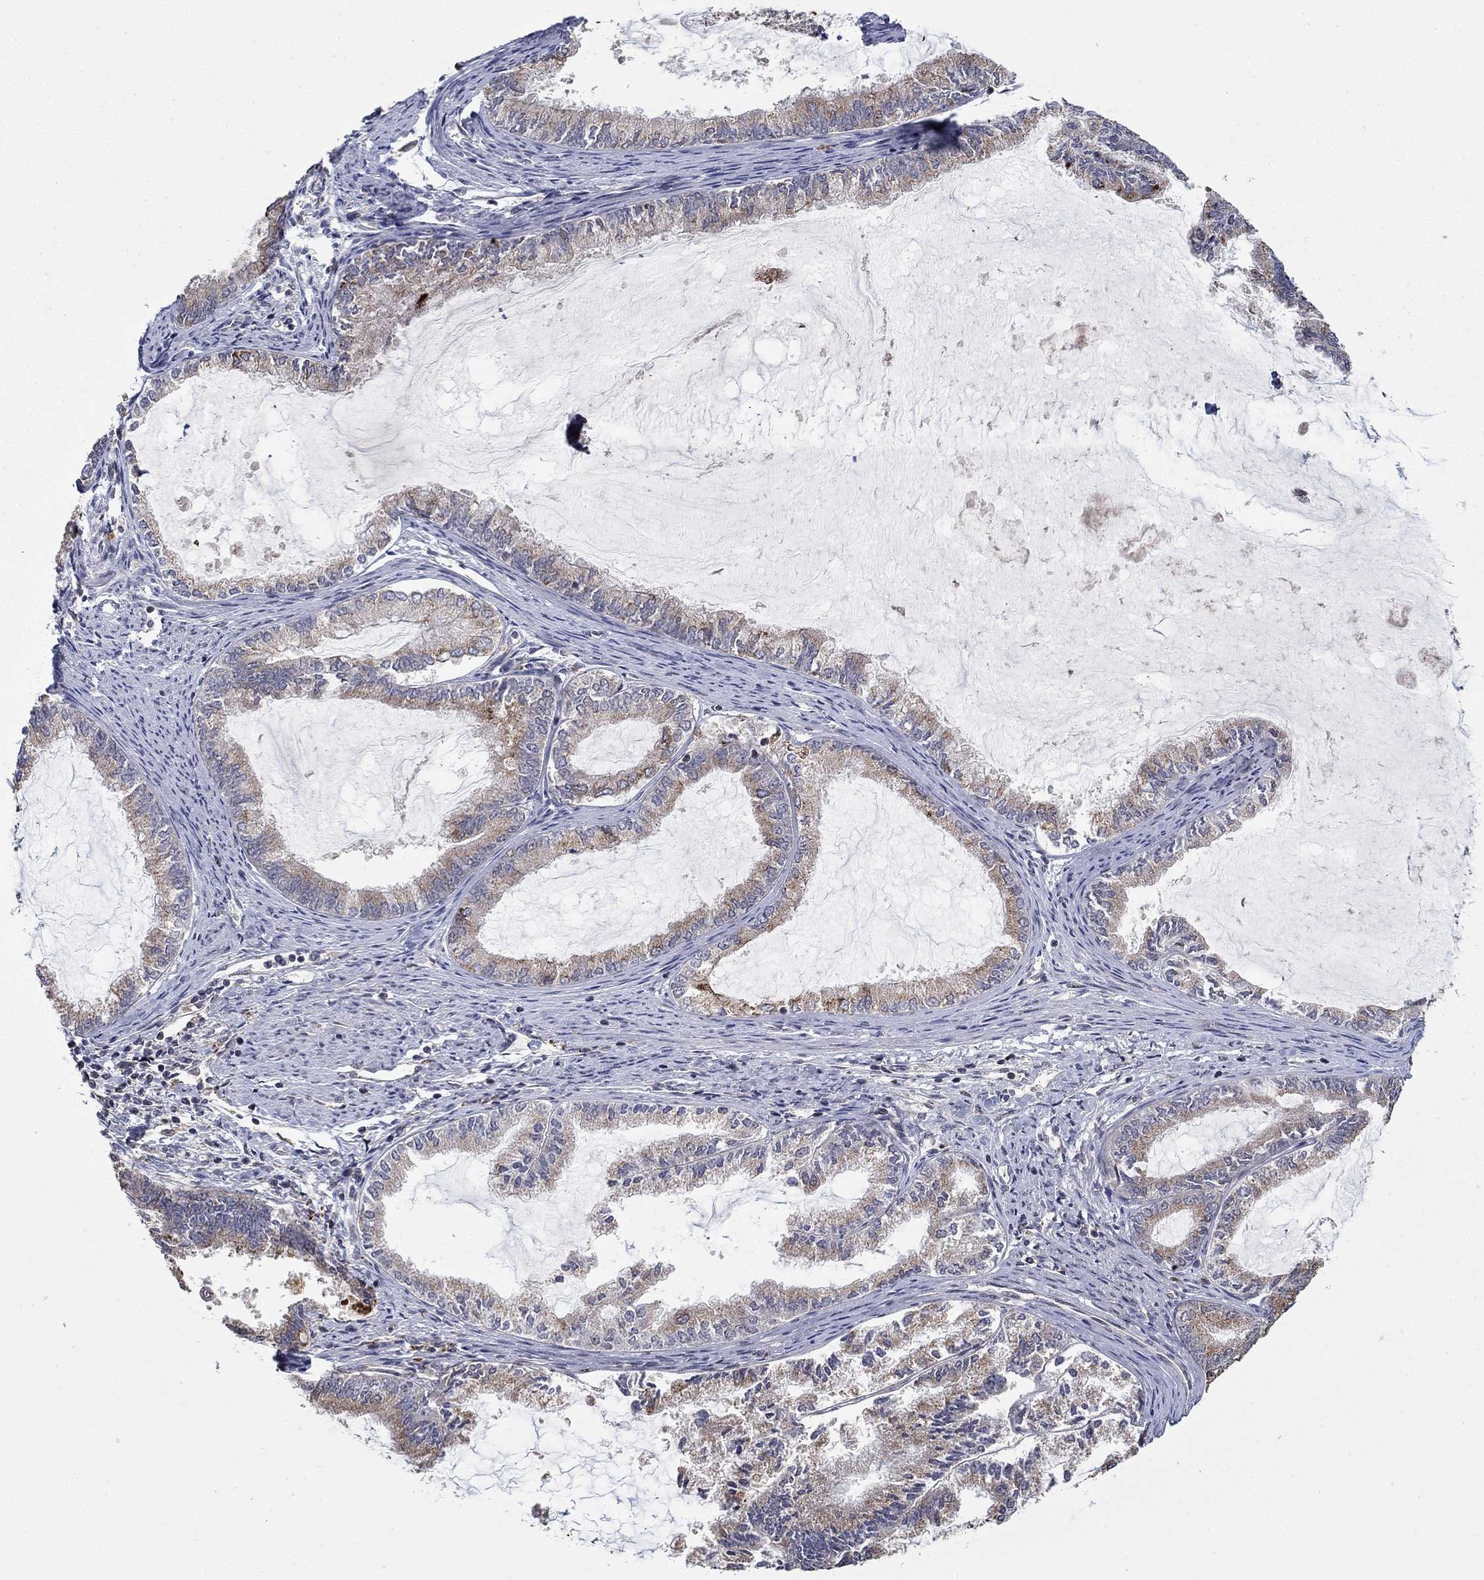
{"staining": {"intensity": "moderate", "quantity": "<25%", "location": "cytoplasmic/membranous"}, "tissue": "endometrial cancer", "cell_type": "Tumor cells", "image_type": "cancer", "snomed": [{"axis": "morphology", "description": "Adenocarcinoma, NOS"}, {"axis": "topography", "description": "Endometrium"}], "caption": "Protein staining reveals moderate cytoplasmic/membranous expression in approximately <25% of tumor cells in adenocarcinoma (endometrial).", "gene": "LPCAT4", "patient": {"sex": "female", "age": 86}}